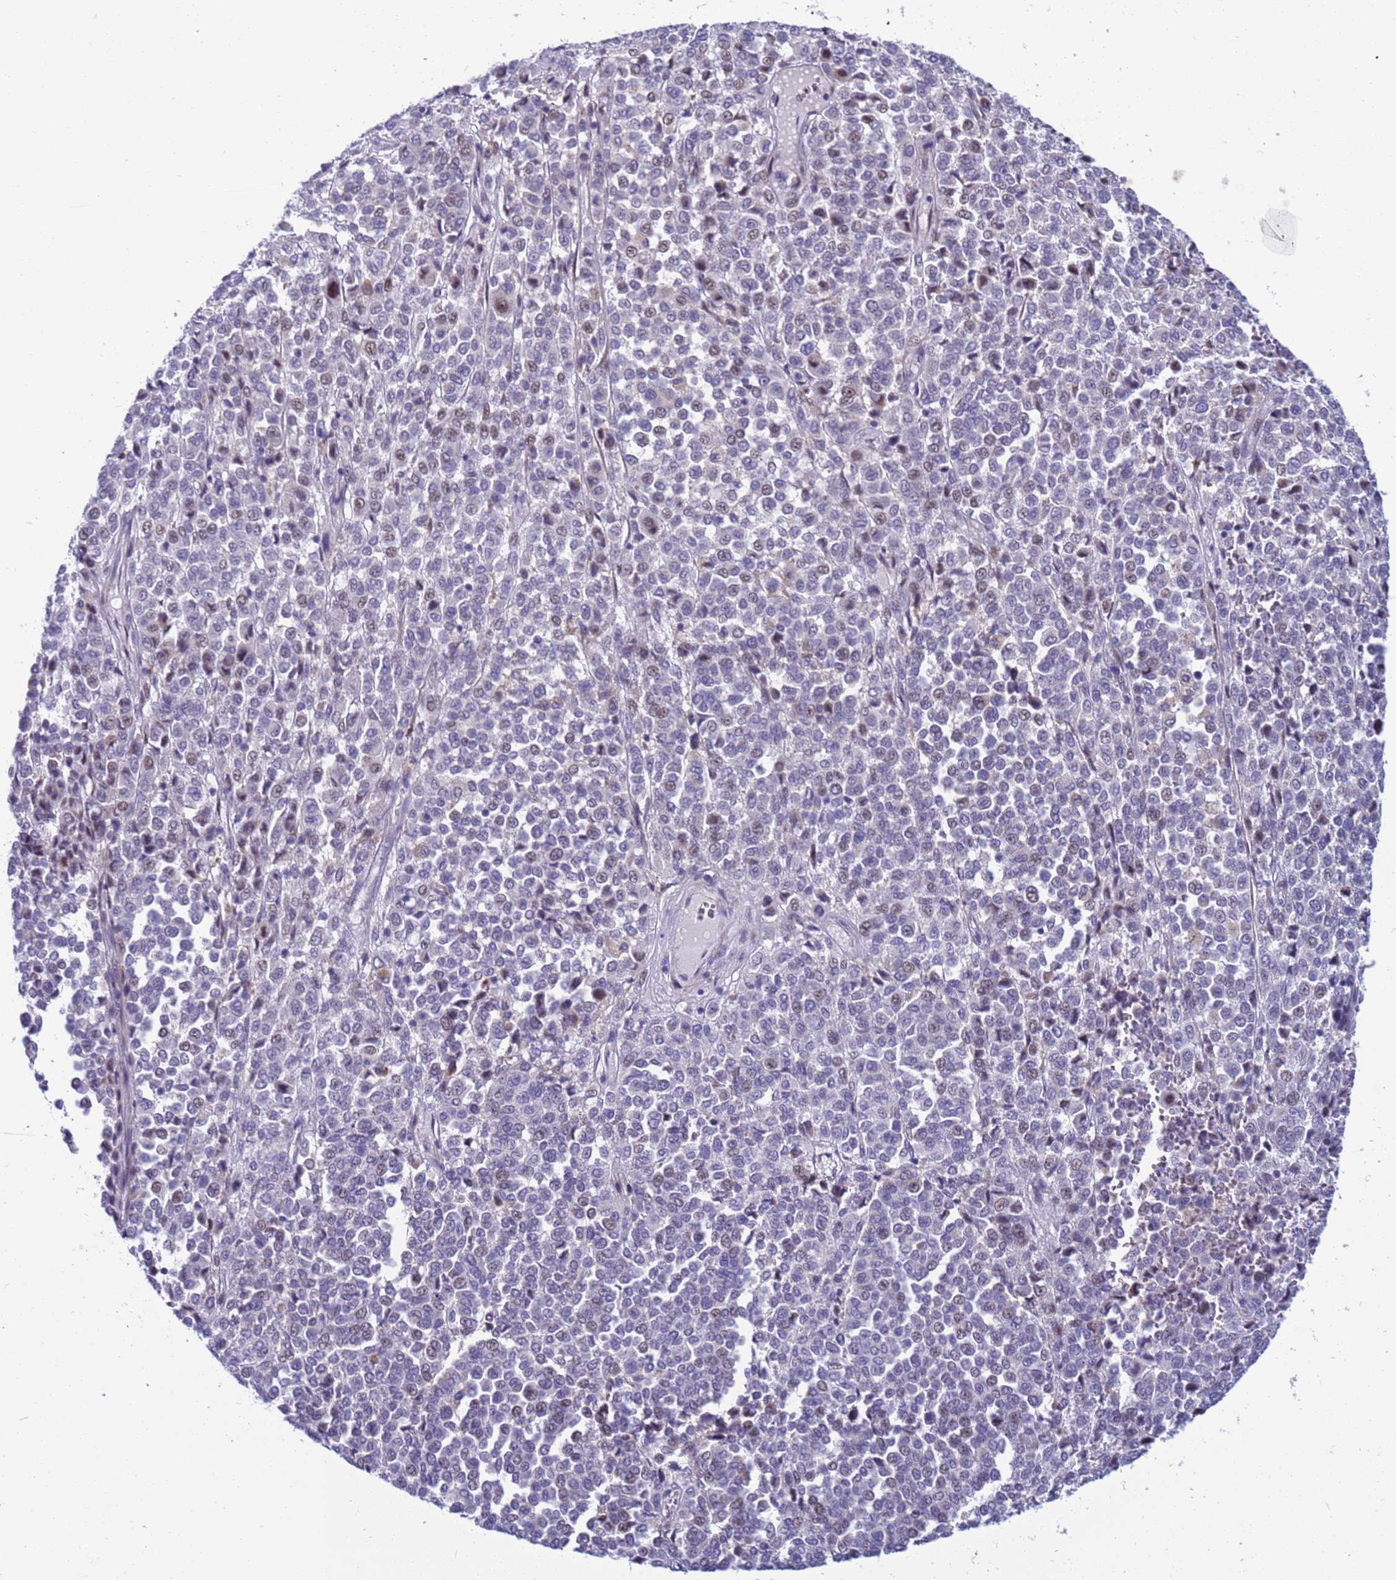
{"staining": {"intensity": "weak", "quantity": "25%-75%", "location": "nuclear"}, "tissue": "melanoma", "cell_type": "Tumor cells", "image_type": "cancer", "snomed": [{"axis": "morphology", "description": "Malignant melanoma, Metastatic site"}, {"axis": "topography", "description": "Pancreas"}], "caption": "Malignant melanoma (metastatic site) stained for a protein (brown) demonstrates weak nuclear positive positivity in about 25%-75% of tumor cells.", "gene": "LRATD1", "patient": {"sex": "female", "age": 30}}